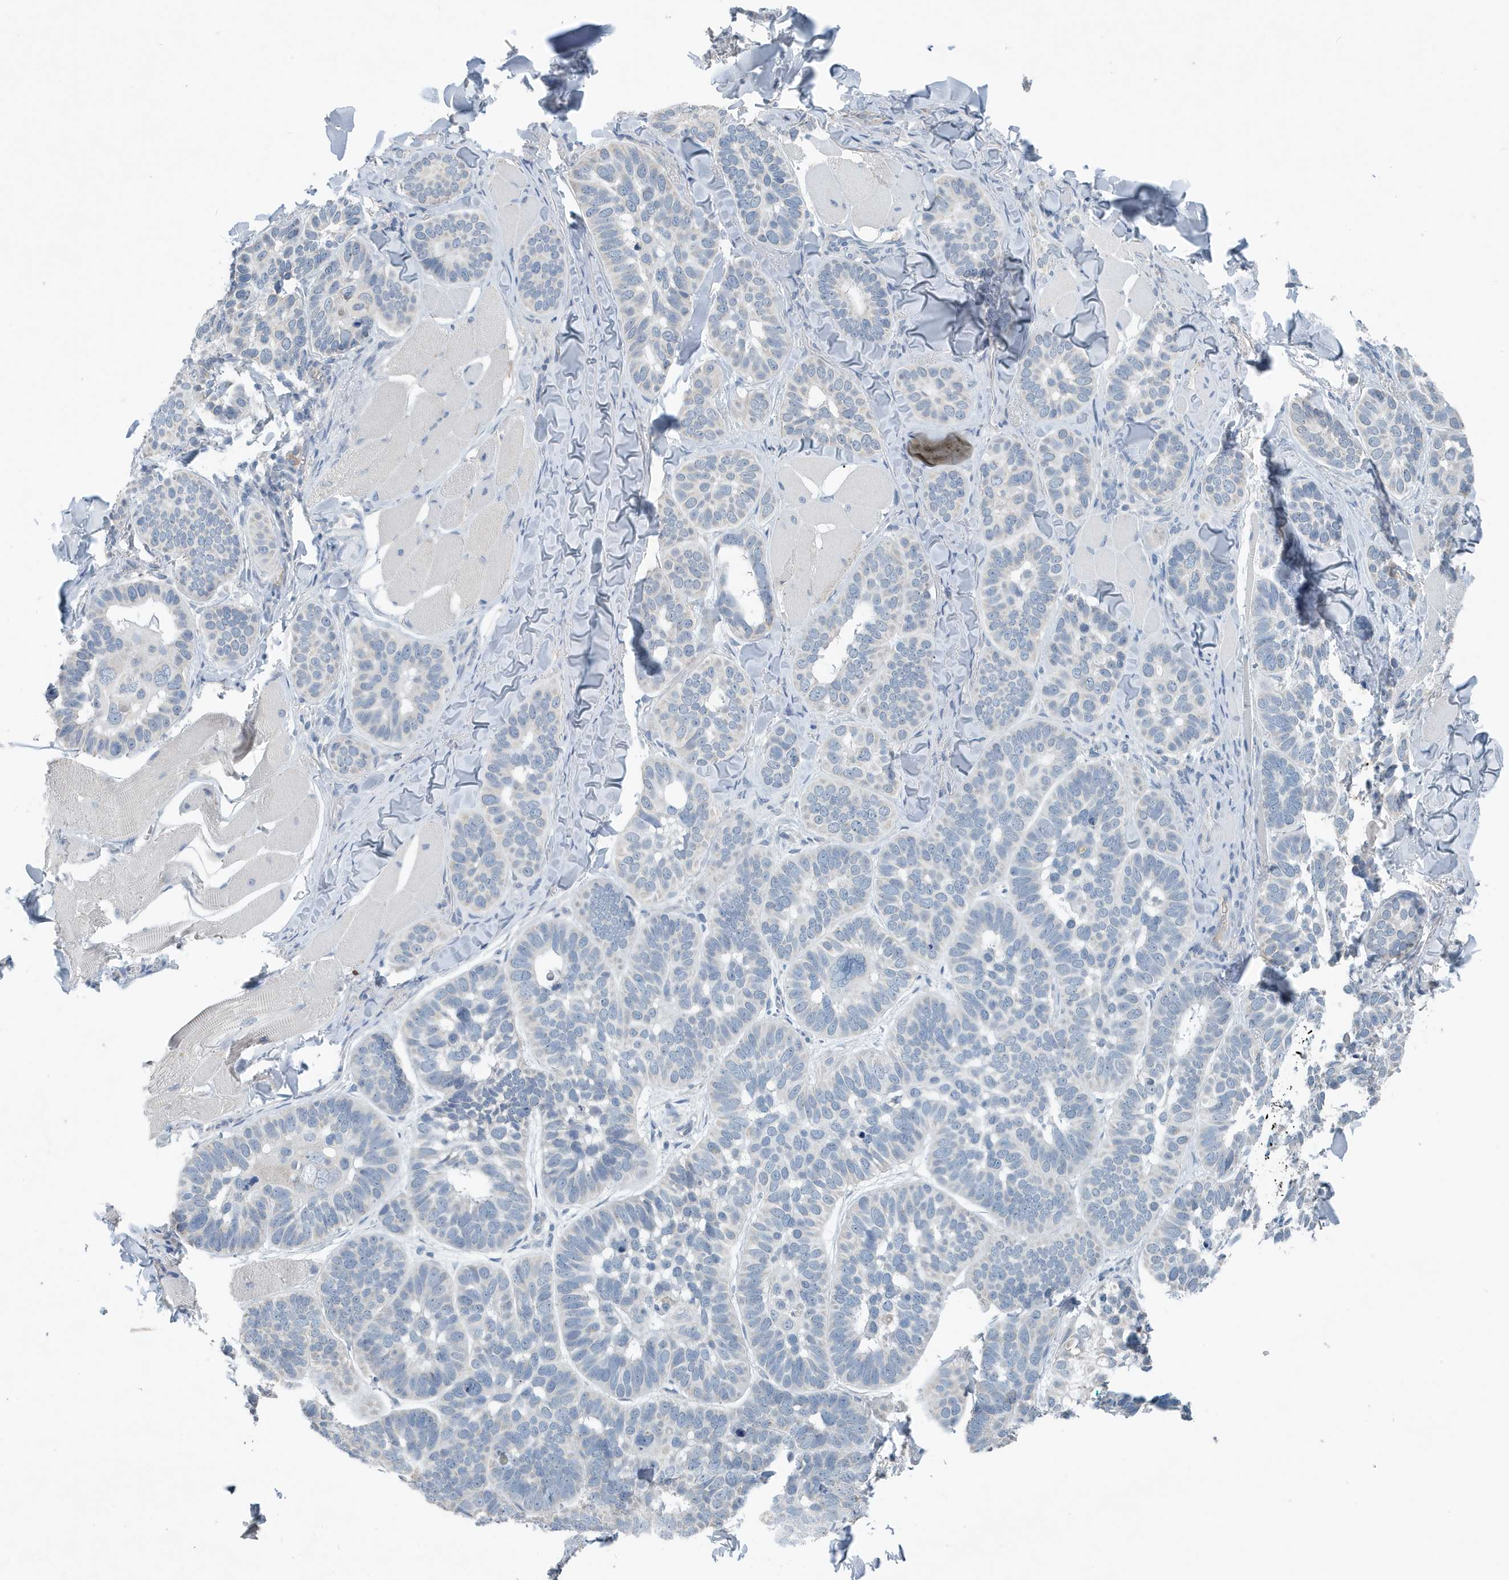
{"staining": {"intensity": "negative", "quantity": "none", "location": "none"}, "tissue": "skin cancer", "cell_type": "Tumor cells", "image_type": "cancer", "snomed": [{"axis": "morphology", "description": "Basal cell carcinoma"}, {"axis": "topography", "description": "Skin"}], "caption": "There is no significant expression in tumor cells of skin cancer (basal cell carcinoma).", "gene": "UGT2B4", "patient": {"sex": "male", "age": 62}}